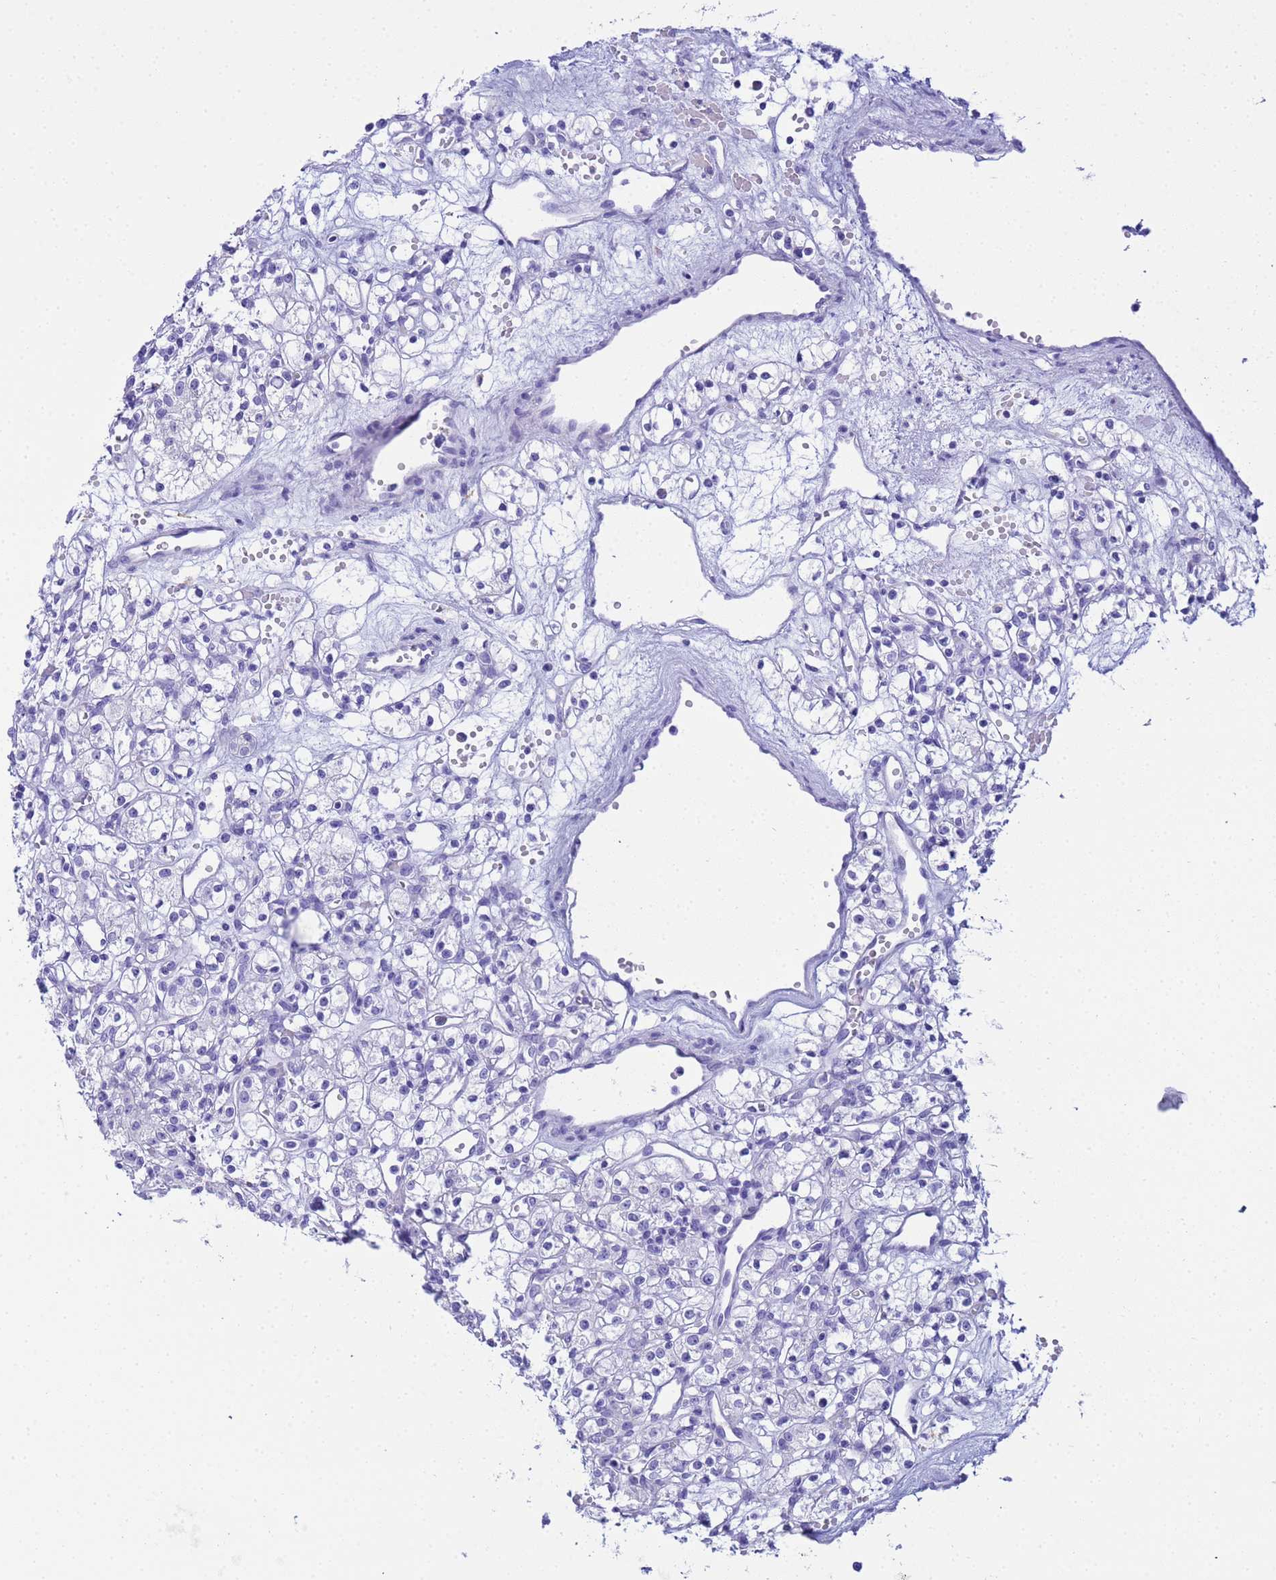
{"staining": {"intensity": "negative", "quantity": "none", "location": "none"}, "tissue": "renal cancer", "cell_type": "Tumor cells", "image_type": "cancer", "snomed": [{"axis": "morphology", "description": "Adenocarcinoma, NOS"}, {"axis": "topography", "description": "Kidney"}], "caption": "Tumor cells are negative for brown protein staining in renal adenocarcinoma.", "gene": "AQP12A", "patient": {"sex": "female", "age": 59}}